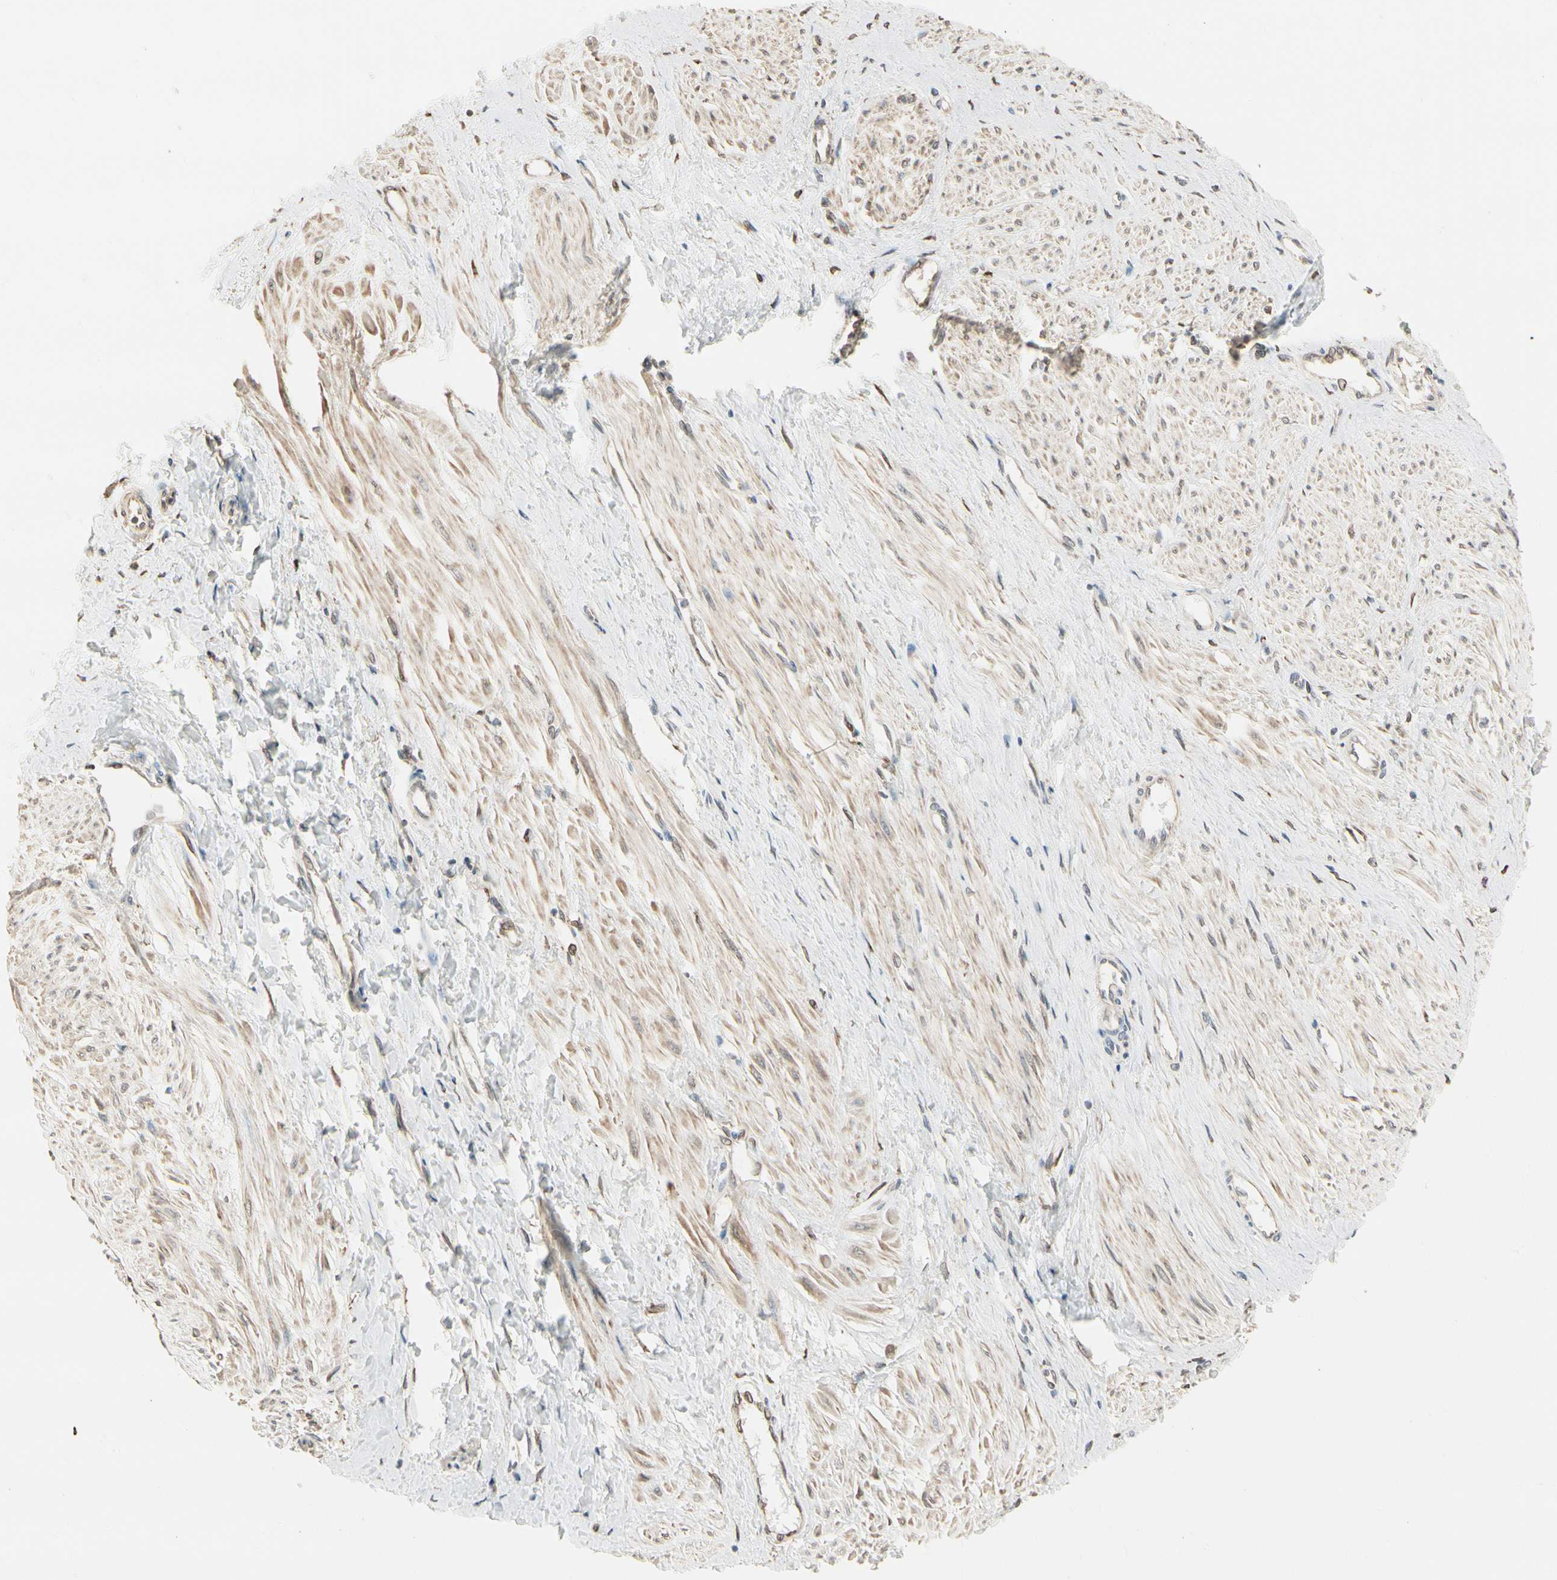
{"staining": {"intensity": "moderate", "quantity": ">75%", "location": "cytoplasmic/membranous"}, "tissue": "smooth muscle", "cell_type": "Smooth muscle cells", "image_type": "normal", "snomed": [{"axis": "morphology", "description": "Normal tissue, NOS"}, {"axis": "topography", "description": "Smooth muscle"}, {"axis": "topography", "description": "Uterus"}], "caption": "IHC (DAB) staining of normal human smooth muscle shows moderate cytoplasmic/membranous protein expression in approximately >75% of smooth muscle cells. The staining was performed using DAB to visualize the protein expression in brown, while the nuclei were stained in blue with hematoxylin (Magnification: 20x).", "gene": "NUCB2", "patient": {"sex": "female", "age": 39}}